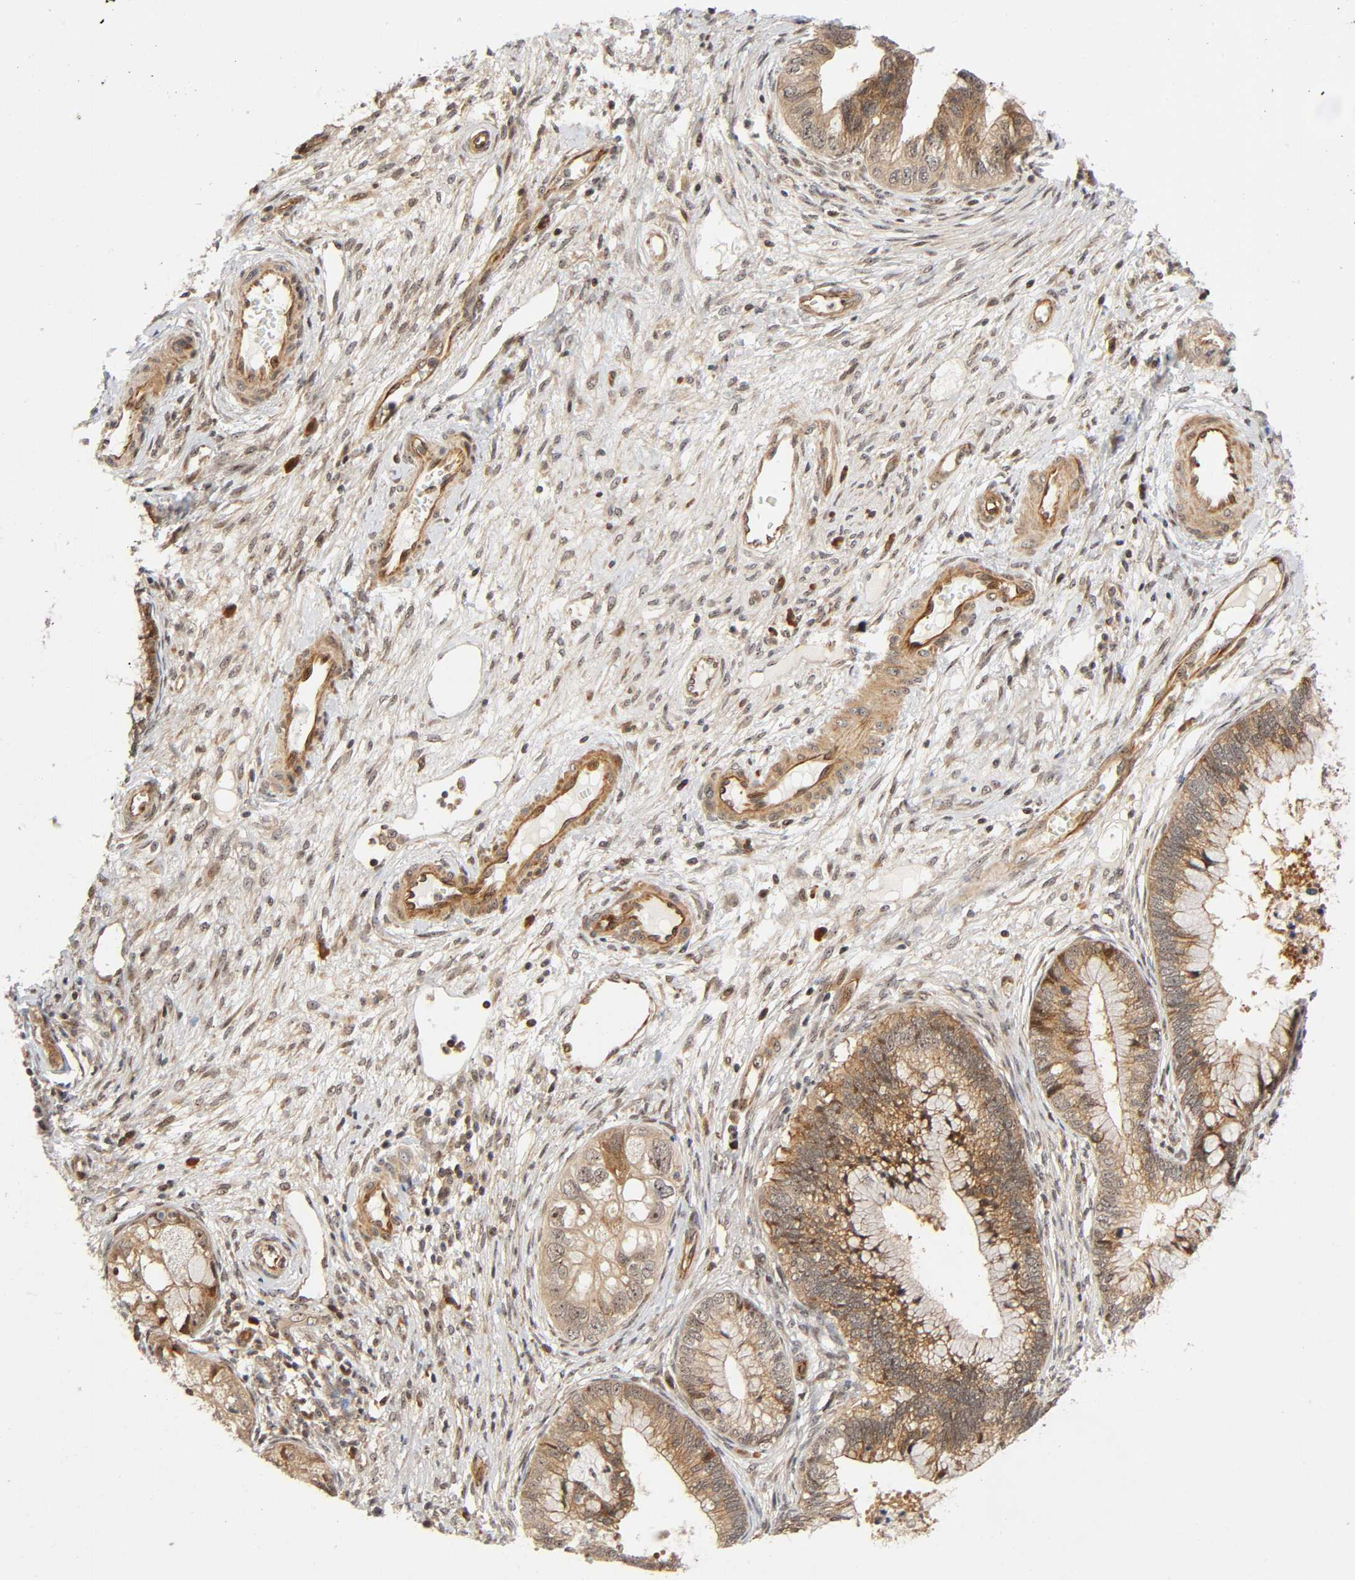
{"staining": {"intensity": "moderate", "quantity": ">75%", "location": "cytoplasmic/membranous"}, "tissue": "cervical cancer", "cell_type": "Tumor cells", "image_type": "cancer", "snomed": [{"axis": "morphology", "description": "Adenocarcinoma, NOS"}, {"axis": "topography", "description": "Cervix"}], "caption": "An immunohistochemistry (IHC) image of tumor tissue is shown. Protein staining in brown shows moderate cytoplasmic/membranous positivity in cervical cancer (adenocarcinoma) within tumor cells.", "gene": "IQCJ-SCHIP1", "patient": {"sex": "female", "age": 44}}